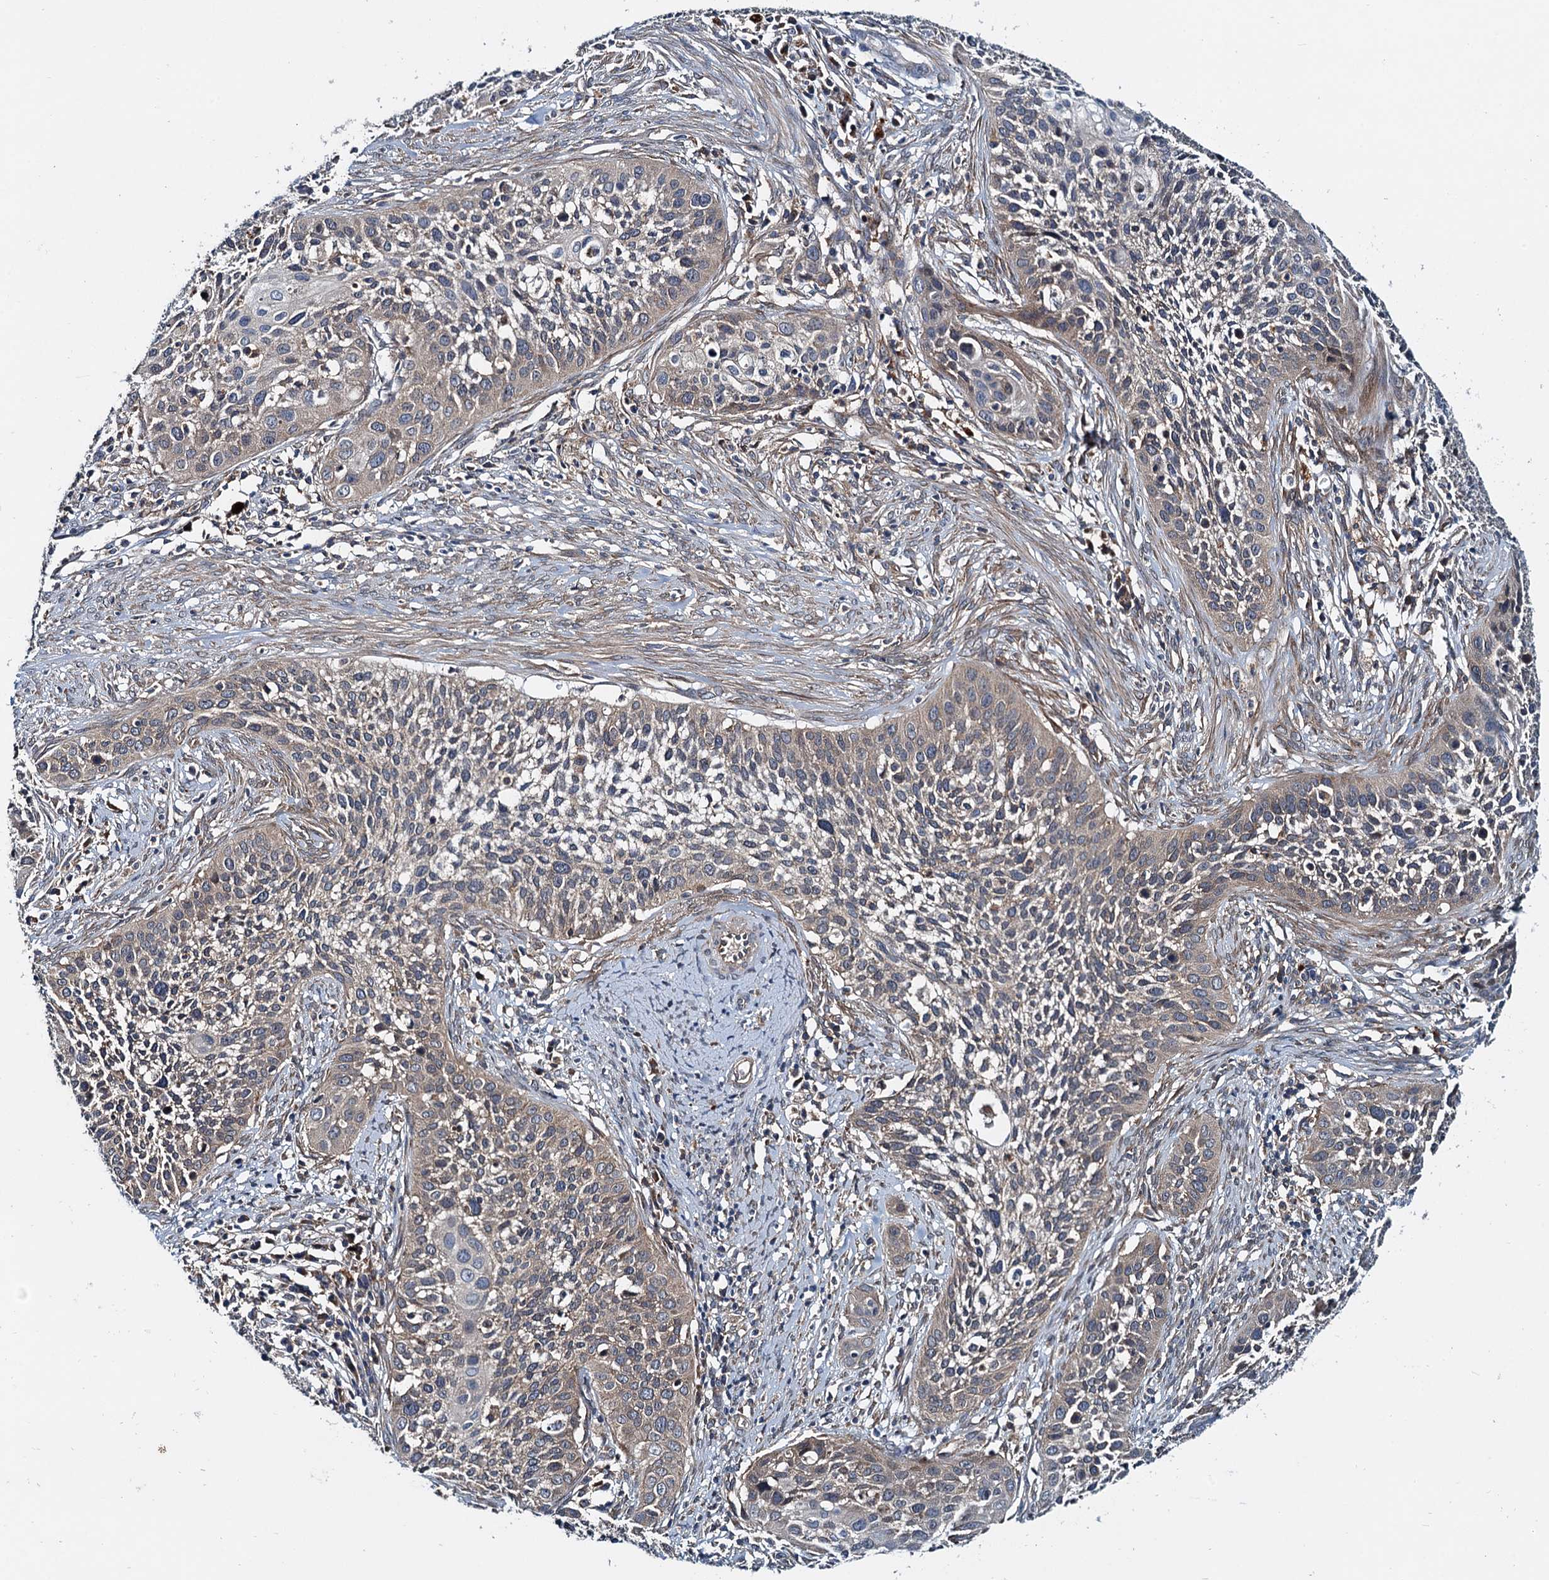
{"staining": {"intensity": "negative", "quantity": "none", "location": "none"}, "tissue": "cervical cancer", "cell_type": "Tumor cells", "image_type": "cancer", "snomed": [{"axis": "morphology", "description": "Squamous cell carcinoma, NOS"}, {"axis": "topography", "description": "Cervix"}], "caption": "Immunohistochemistry (IHC) of cervical squamous cell carcinoma reveals no positivity in tumor cells. Brightfield microscopy of immunohistochemistry (IHC) stained with DAB (brown) and hematoxylin (blue), captured at high magnification.", "gene": "EFL1", "patient": {"sex": "female", "age": 34}}